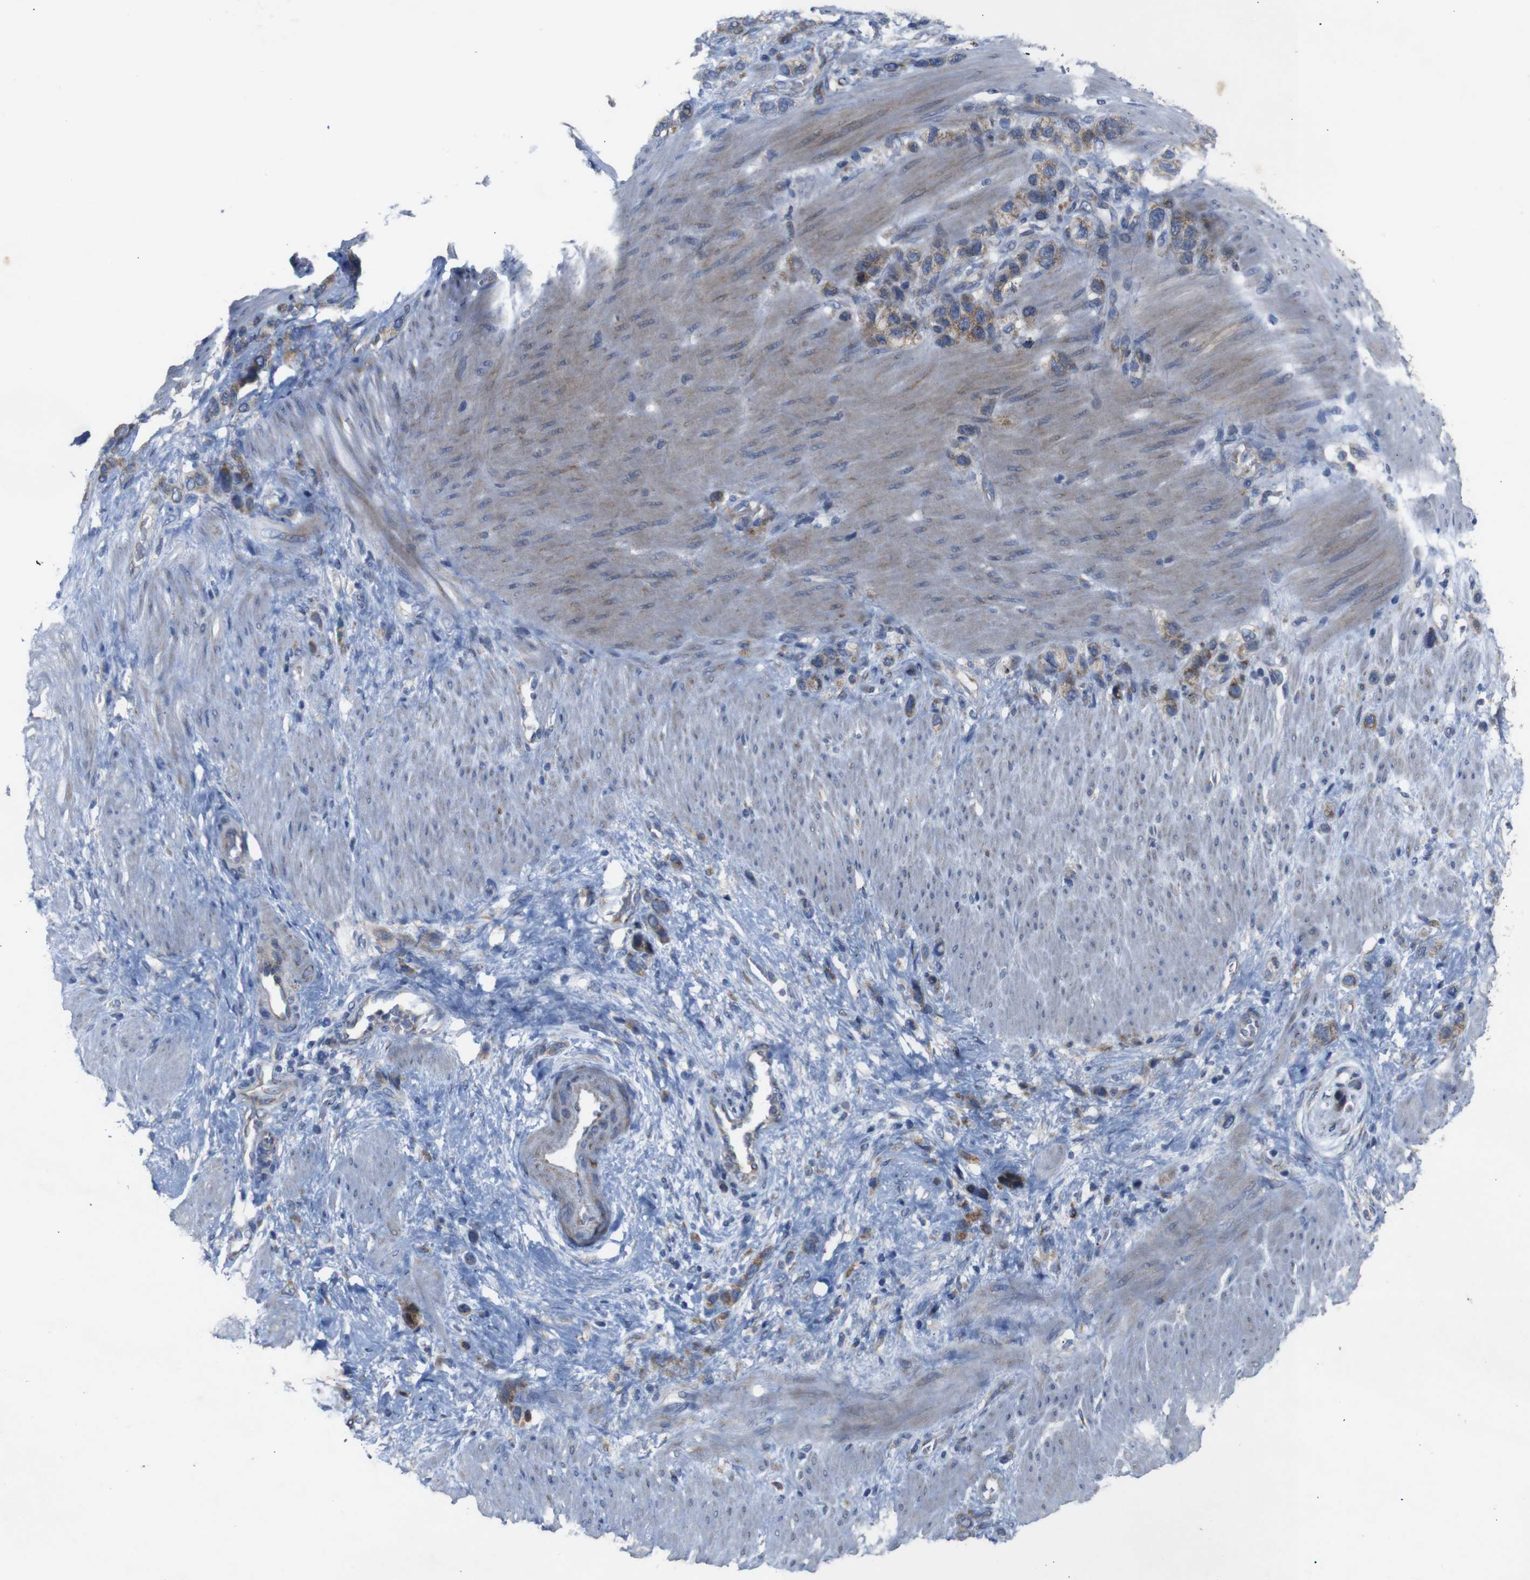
{"staining": {"intensity": "moderate", "quantity": ">75%", "location": "cytoplasmic/membranous"}, "tissue": "stomach cancer", "cell_type": "Tumor cells", "image_type": "cancer", "snomed": [{"axis": "morphology", "description": "Adenocarcinoma, NOS"}, {"axis": "morphology", "description": "Adenocarcinoma, High grade"}, {"axis": "topography", "description": "Stomach, upper"}, {"axis": "topography", "description": "Stomach, lower"}], "caption": "The micrograph exhibits immunohistochemical staining of stomach cancer. There is moderate cytoplasmic/membranous staining is identified in about >75% of tumor cells.", "gene": "CHST10", "patient": {"sex": "female", "age": 65}}